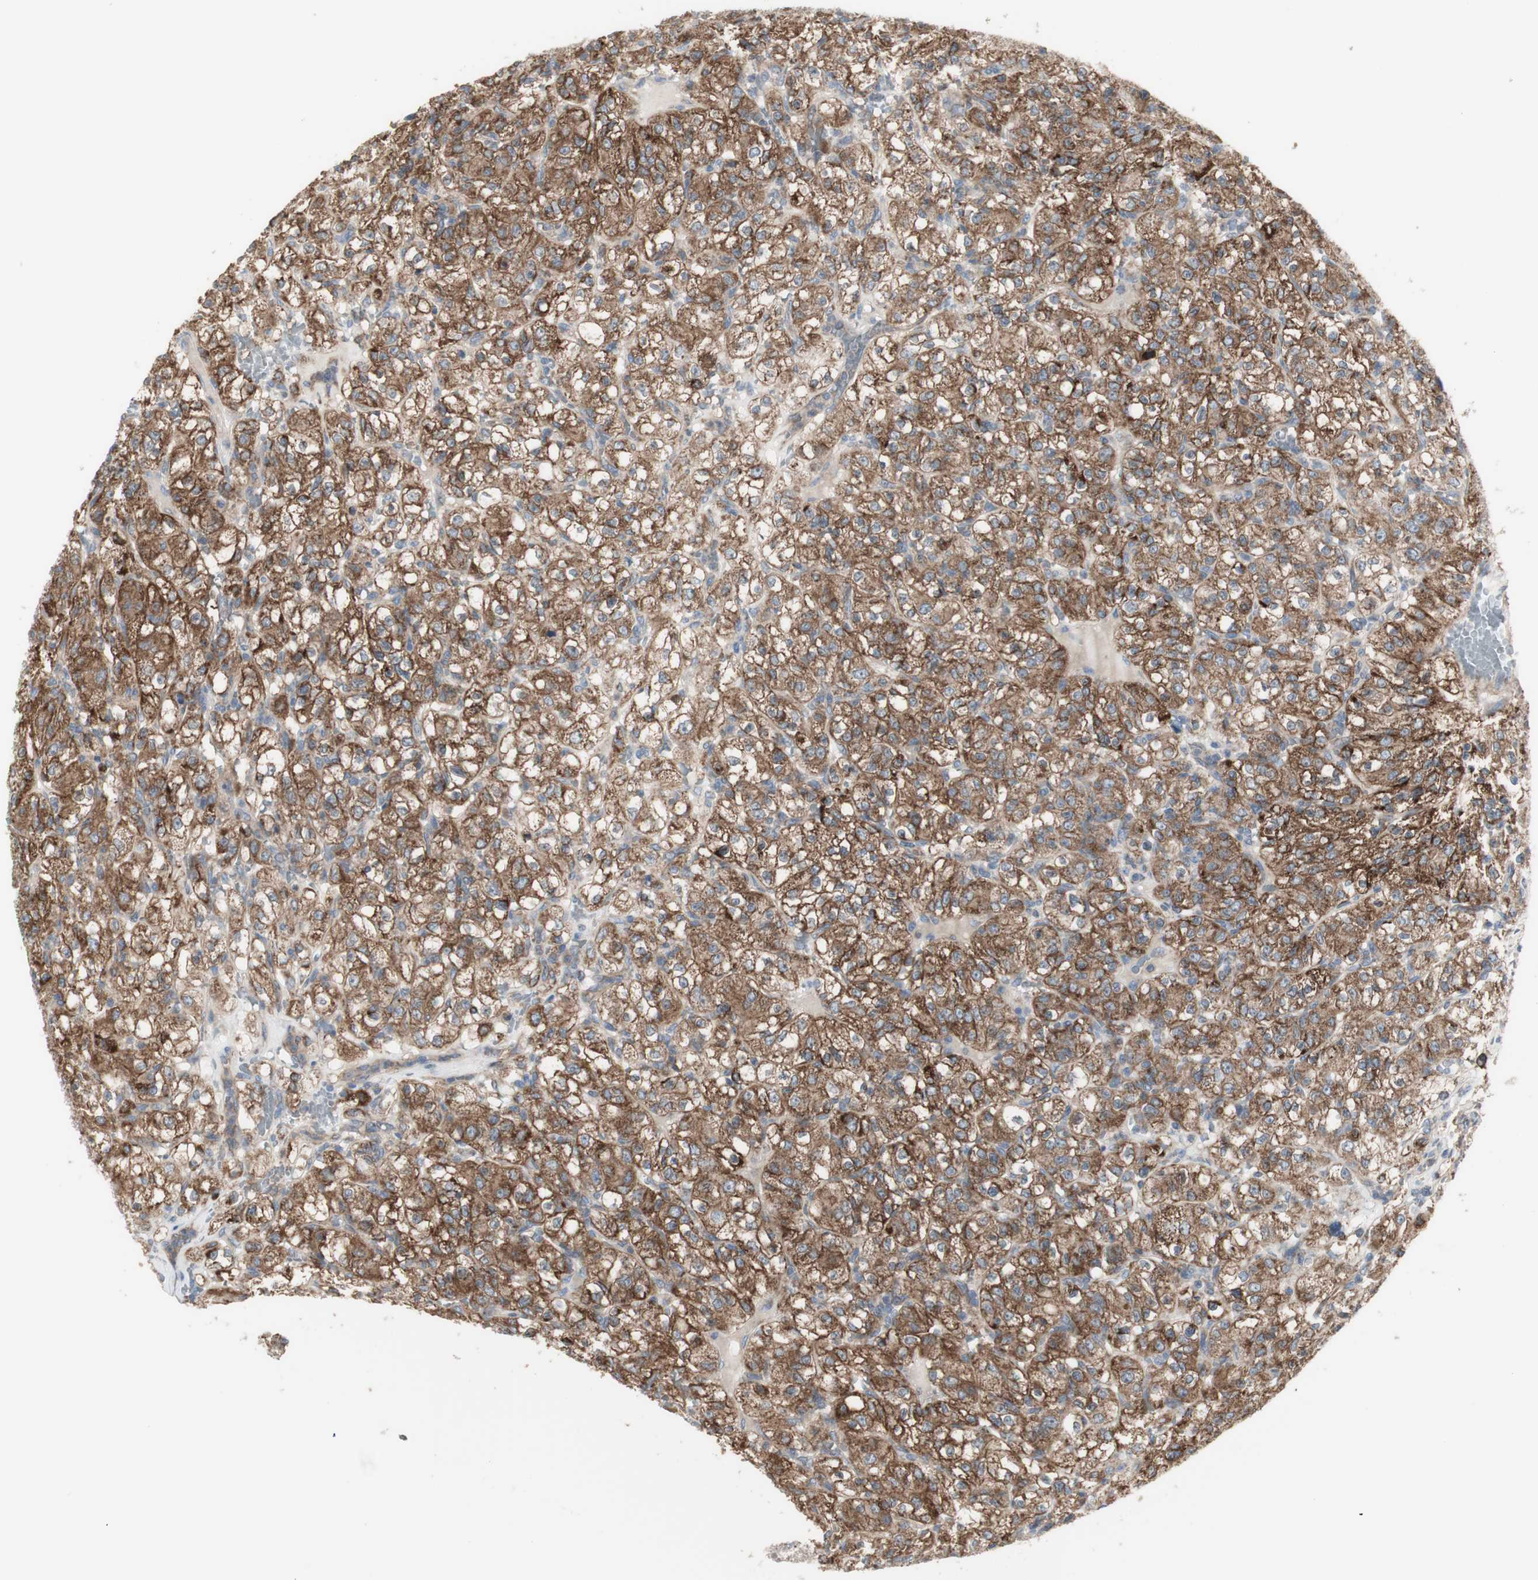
{"staining": {"intensity": "moderate", "quantity": ">75%", "location": "cytoplasmic/membranous"}, "tissue": "renal cancer", "cell_type": "Tumor cells", "image_type": "cancer", "snomed": [{"axis": "morphology", "description": "Normal tissue, NOS"}, {"axis": "morphology", "description": "Adenocarcinoma, NOS"}, {"axis": "topography", "description": "Kidney"}], "caption": "IHC of adenocarcinoma (renal) reveals medium levels of moderate cytoplasmic/membranous staining in about >75% of tumor cells. (DAB (3,3'-diaminobenzidine) IHC with brightfield microscopy, high magnification).", "gene": "C3orf52", "patient": {"sex": "female", "age": 72}}